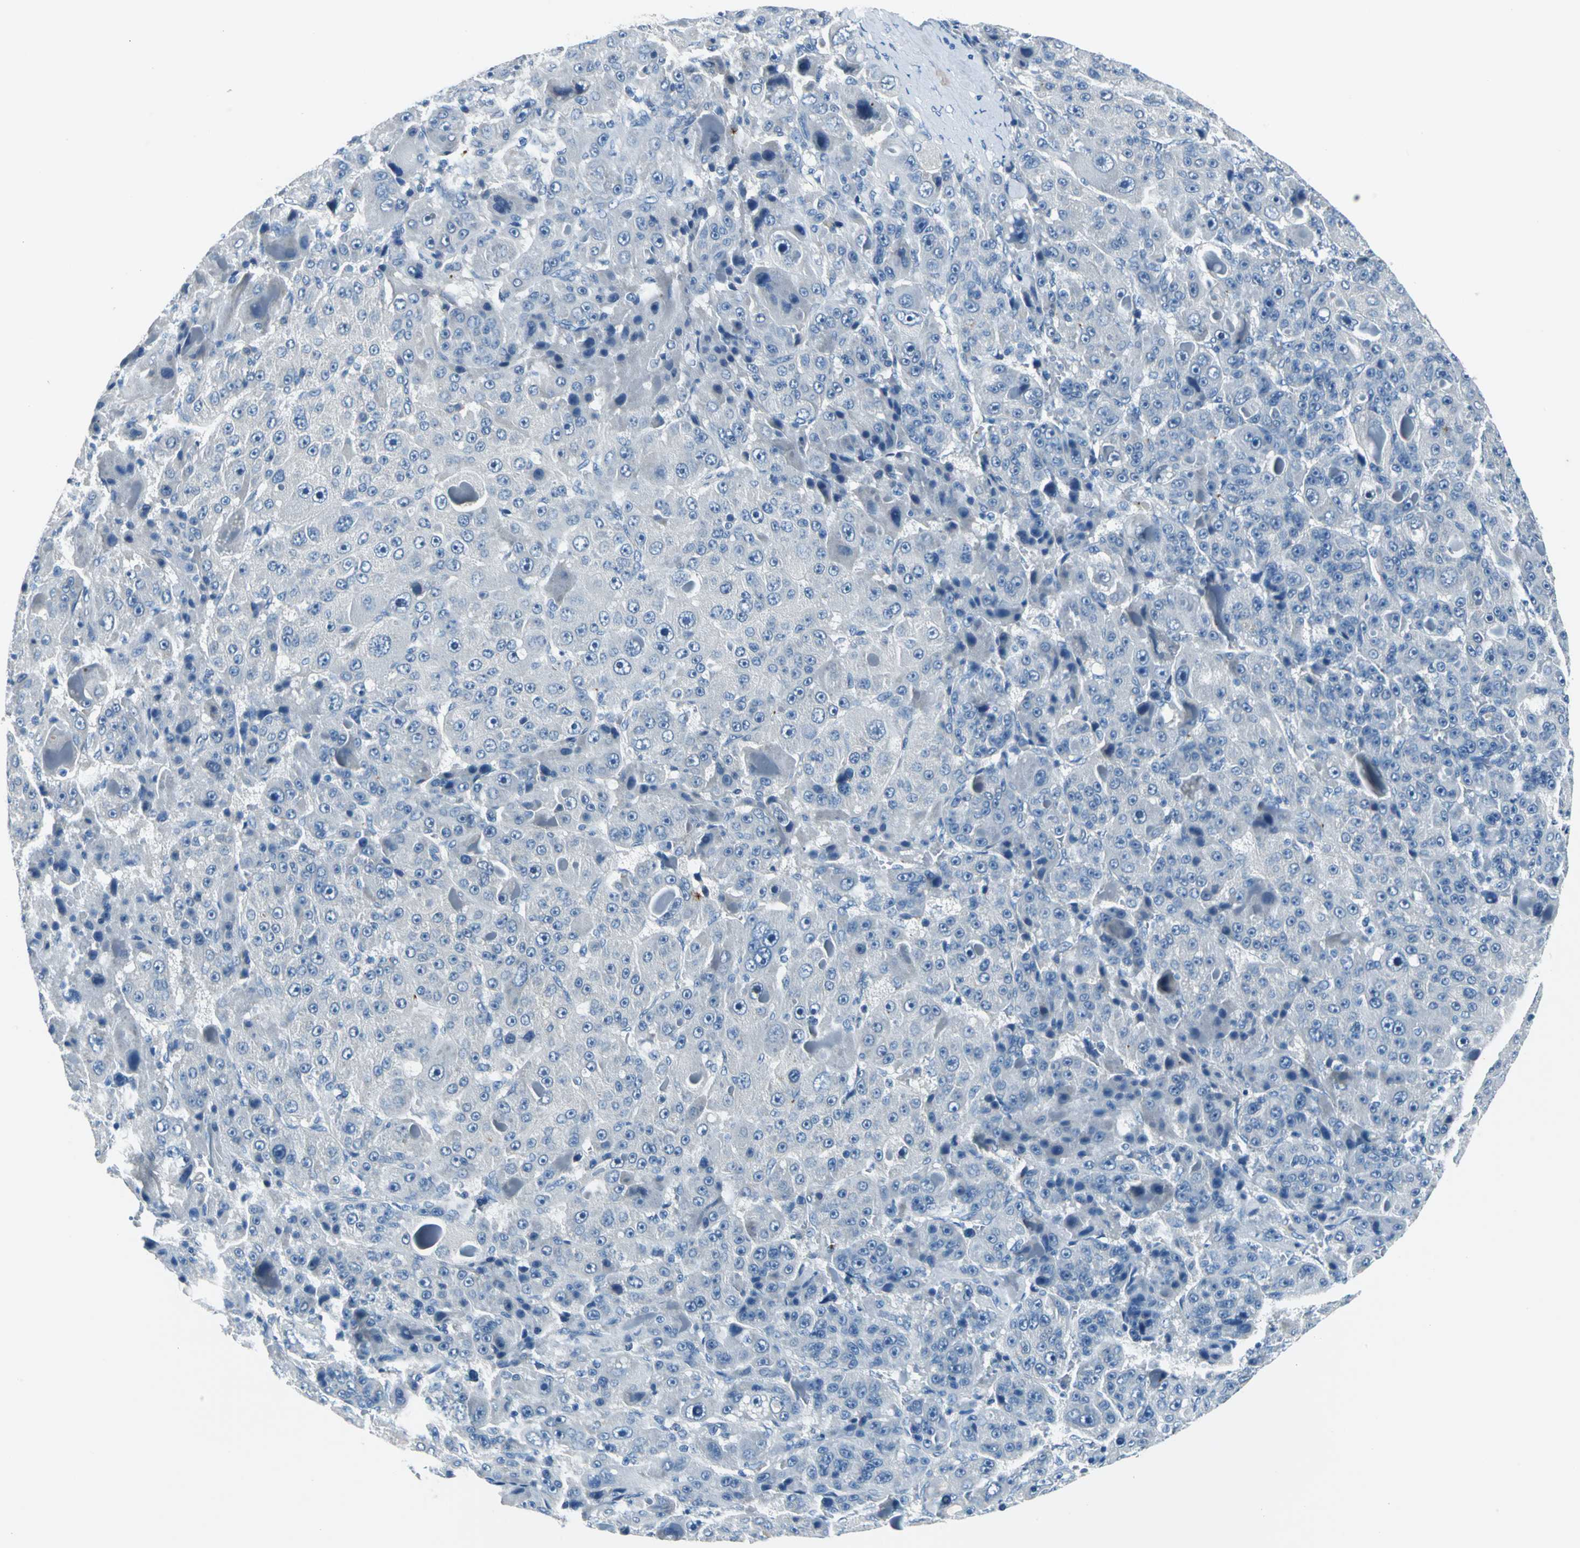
{"staining": {"intensity": "negative", "quantity": "none", "location": "none"}, "tissue": "liver cancer", "cell_type": "Tumor cells", "image_type": "cancer", "snomed": [{"axis": "morphology", "description": "Carcinoma, Hepatocellular, NOS"}, {"axis": "topography", "description": "Liver"}], "caption": "Immunohistochemical staining of human liver cancer (hepatocellular carcinoma) displays no significant positivity in tumor cells.", "gene": "SELP", "patient": {"sex": "male", "age": 76}}